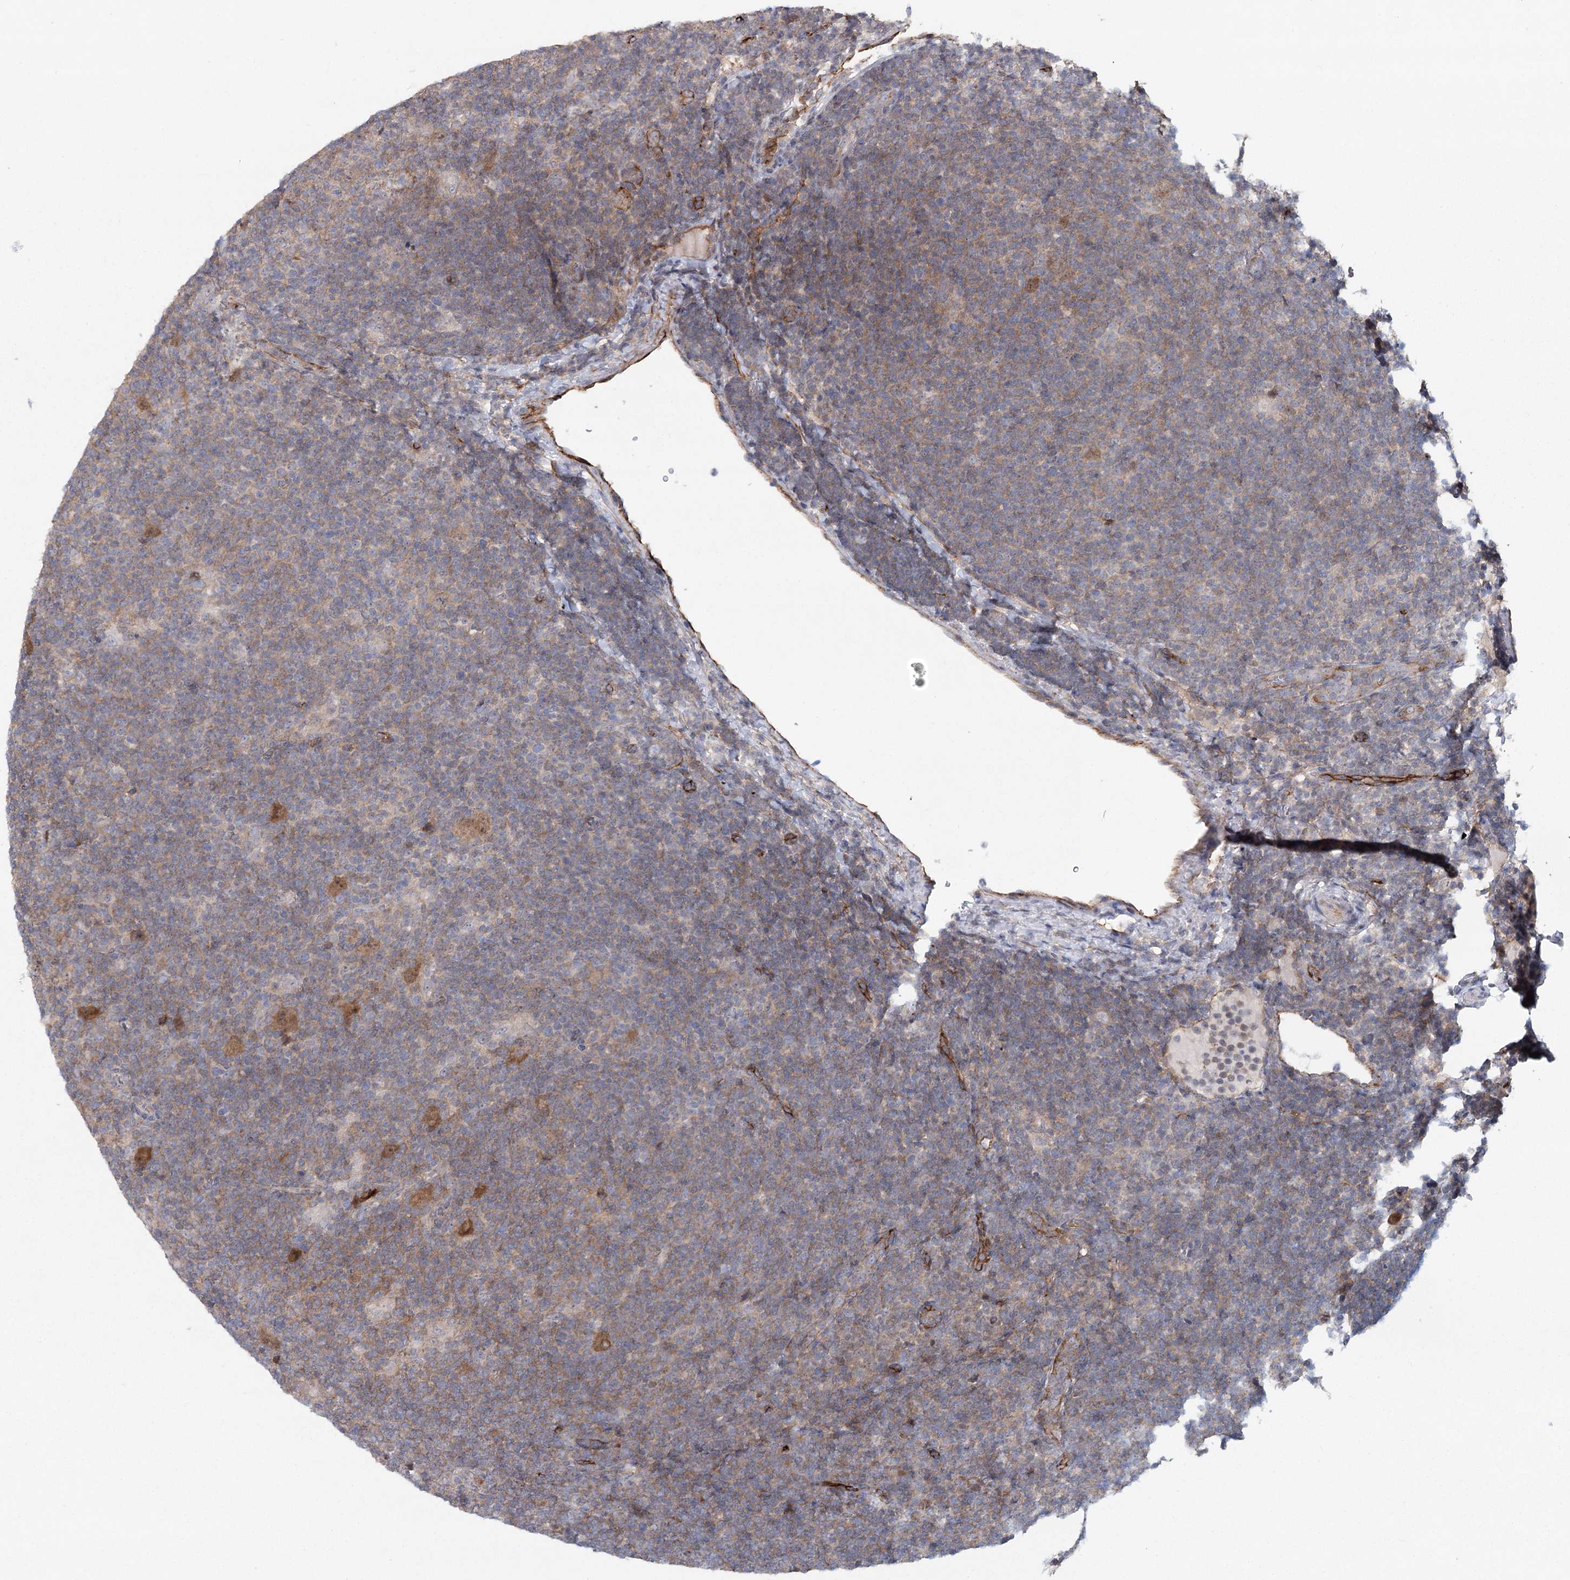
{"staining": {"intensity": "moderate", "quantity": "25%-75%", "location": "cytoplasmic/membranous"}, "tissue": "lymphoma", "cell_type": "Tumor cells", "image_type": "cancer", "snomed": [{"axis": "morphology", "description": "Hodgkin's disease, NOS"}, {"axis": "topography", "description": "Lymph node"}], "caption": "Protein expression by immunohistochemistry (IHC) shows moderate cytoplasmic/membranous positivity in about 25%-75% of tumor cells in lymphoma. (DAB (3,3'-diaminobenzidine) IHC, brown staining for protein, blue staining for nuclei).", "gene": "MAP3K13", "patient": {"sex": "female", "age": 57}}